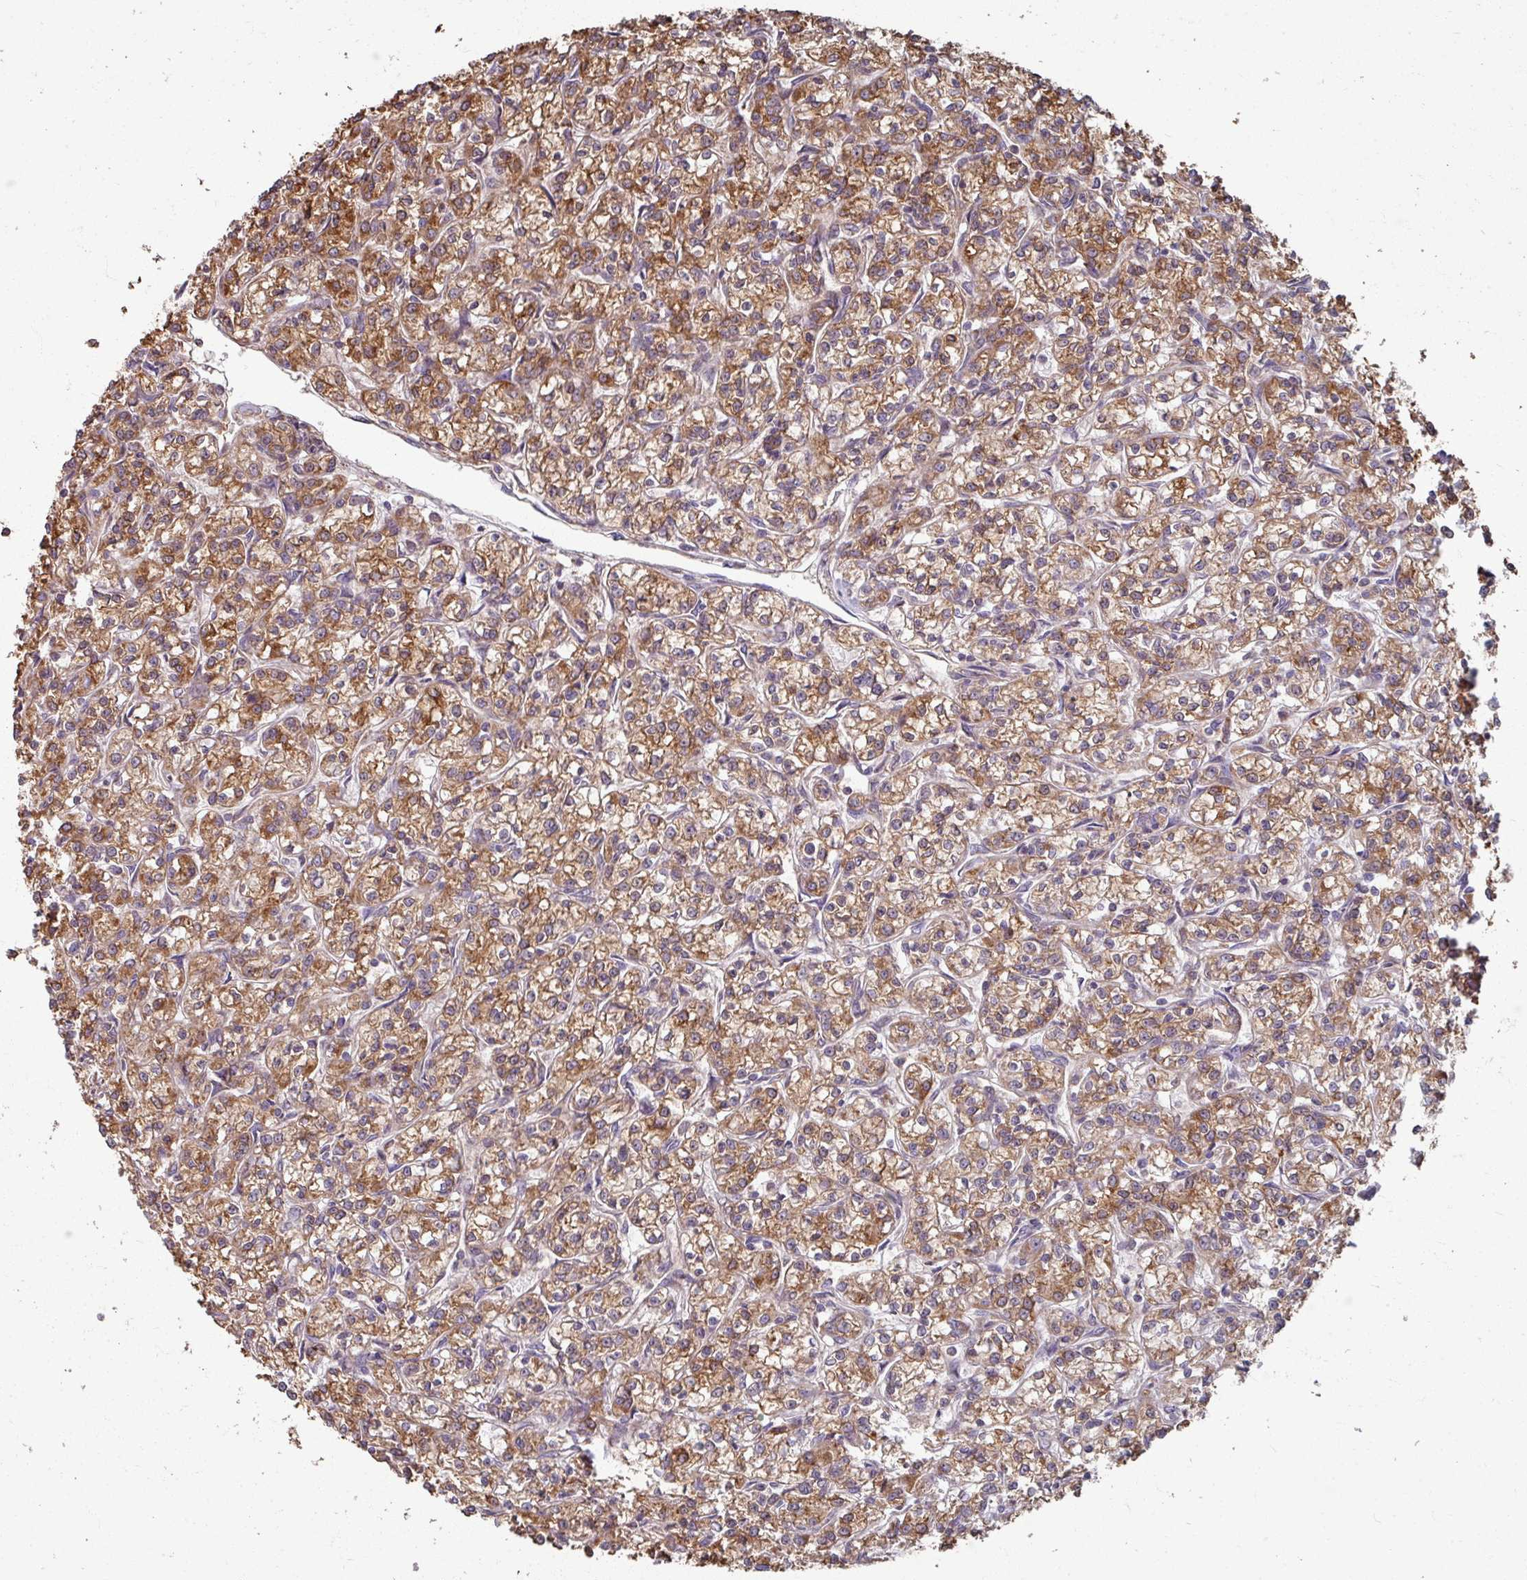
{"staining": {"intensity": "strong", "quantity": ">75%", "location": "cytoplasmic/membranous"}, "tissue": "renal cancer", "cell_type": "Tumor cells", "image_type": "cancer", "snomed": [{"axis": "morphology", "description": "Adenocarcinoma, NOS"}, {"axis": "topography", "description": "Kidney"}], "caption": "Immunohistochemistry histopathology image of neoplastic tissue: human renal adenocarcinoma stained using immunohistochemistry (IHC) displays high levels of strong protein expression localized specifically in the cytoplasmic/membranous of tumor cells, appearing as a cytoplasmic/membranous brown color.", "gene": "CCDC68", "patient": {"sex": "female", "age": 59}}